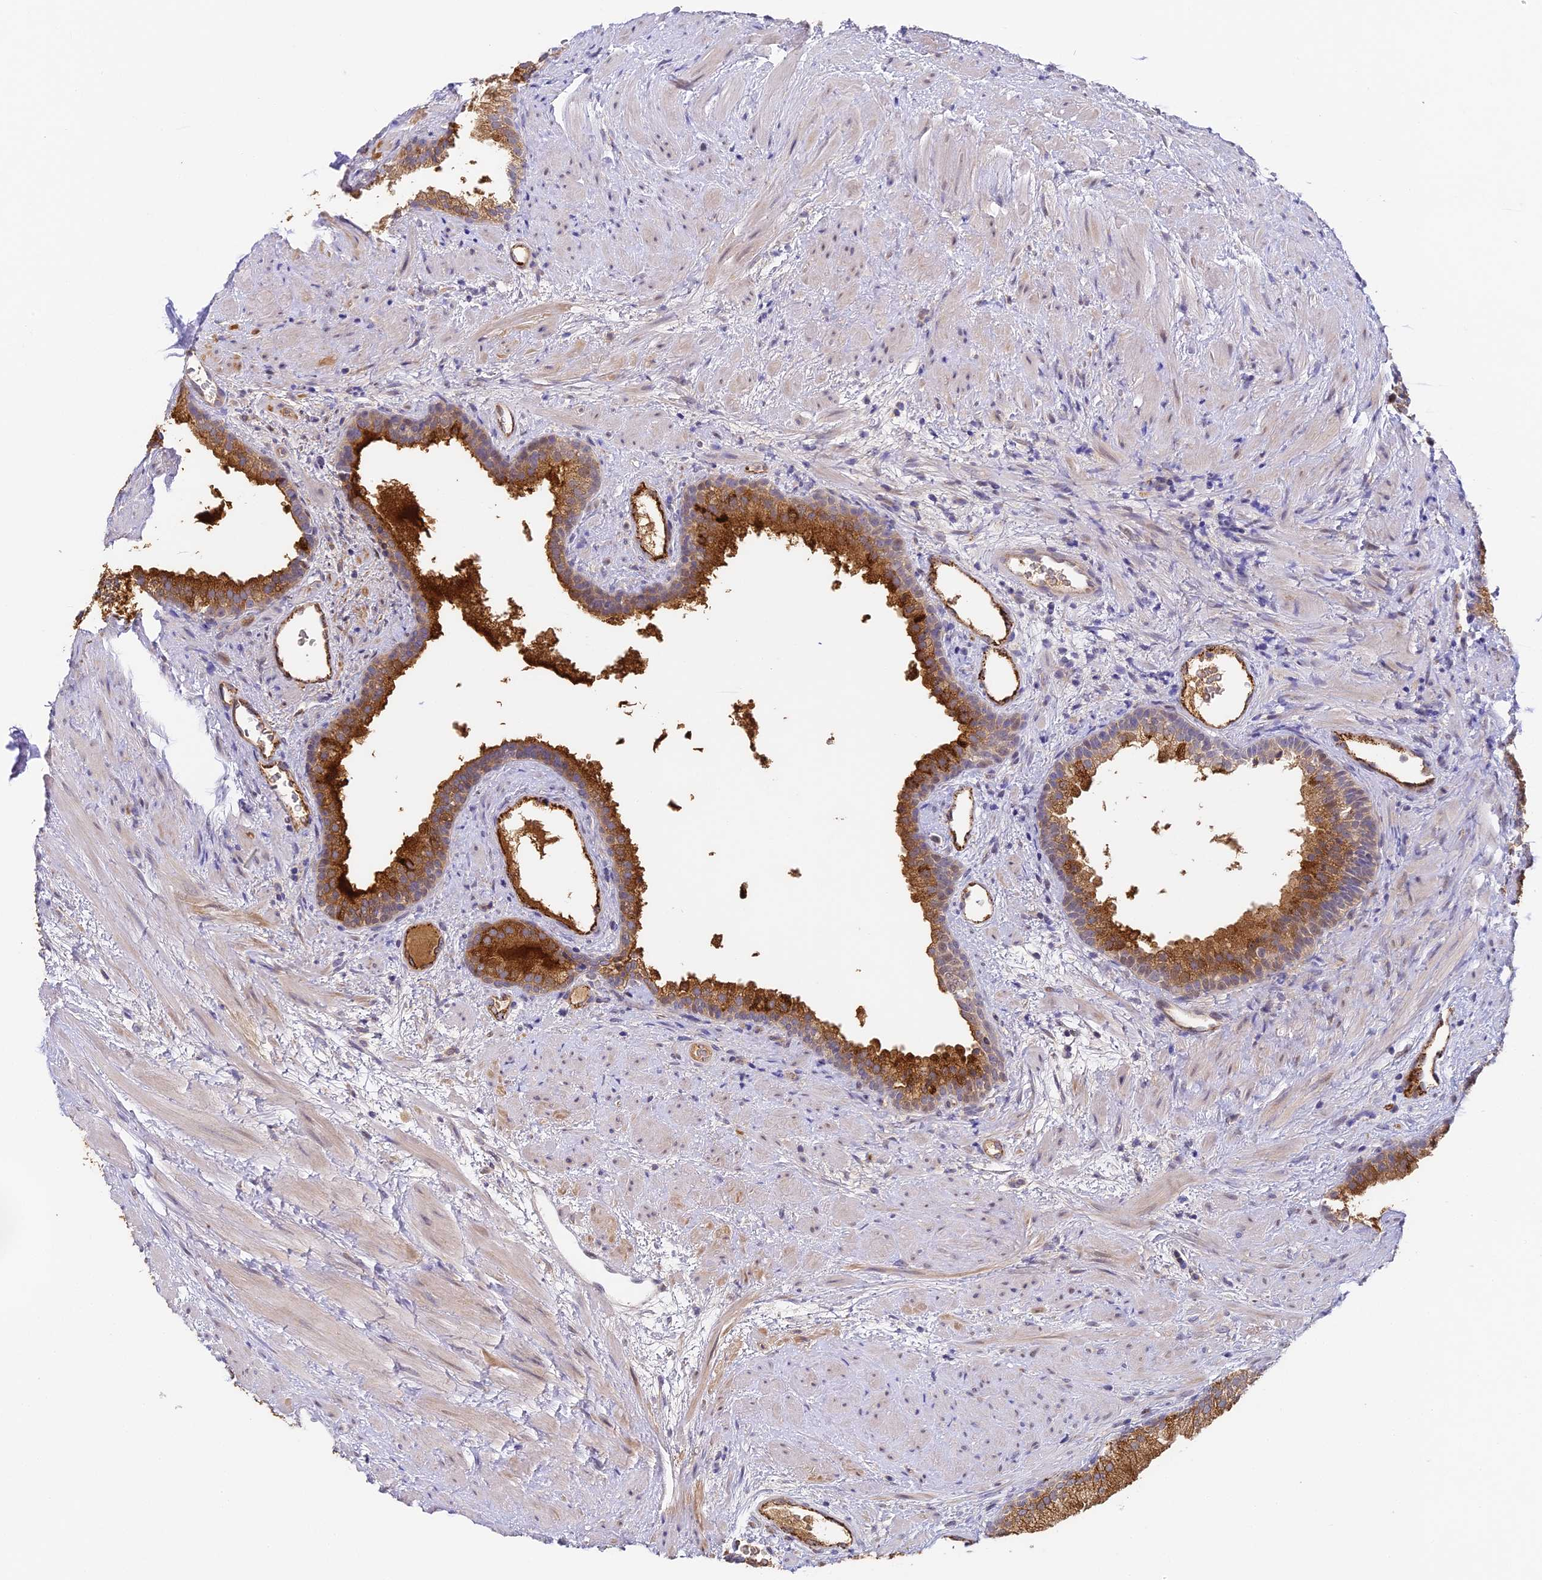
{"staining": {"intensity": "strong", "quantity": ">75%", "location": "cytoplasmic/membranous"}, "tissue": "prostate", "cell_type": "Glandular cells", "image_type": "normal", "snomed": [{"axis": "morphology", "description": "Normal tissue, NOS"}, {"axis": "topography", "description": "Prostate"}], "caption": "A histopathology image showing strong cytoplasmic/membranous positivity in approximately >75% of glandular cells in normal prostate, as visualized by brown immunohistochemical staining.", "gene": "DNAAF10", "patient": {"sex": "male", "age": 76}}